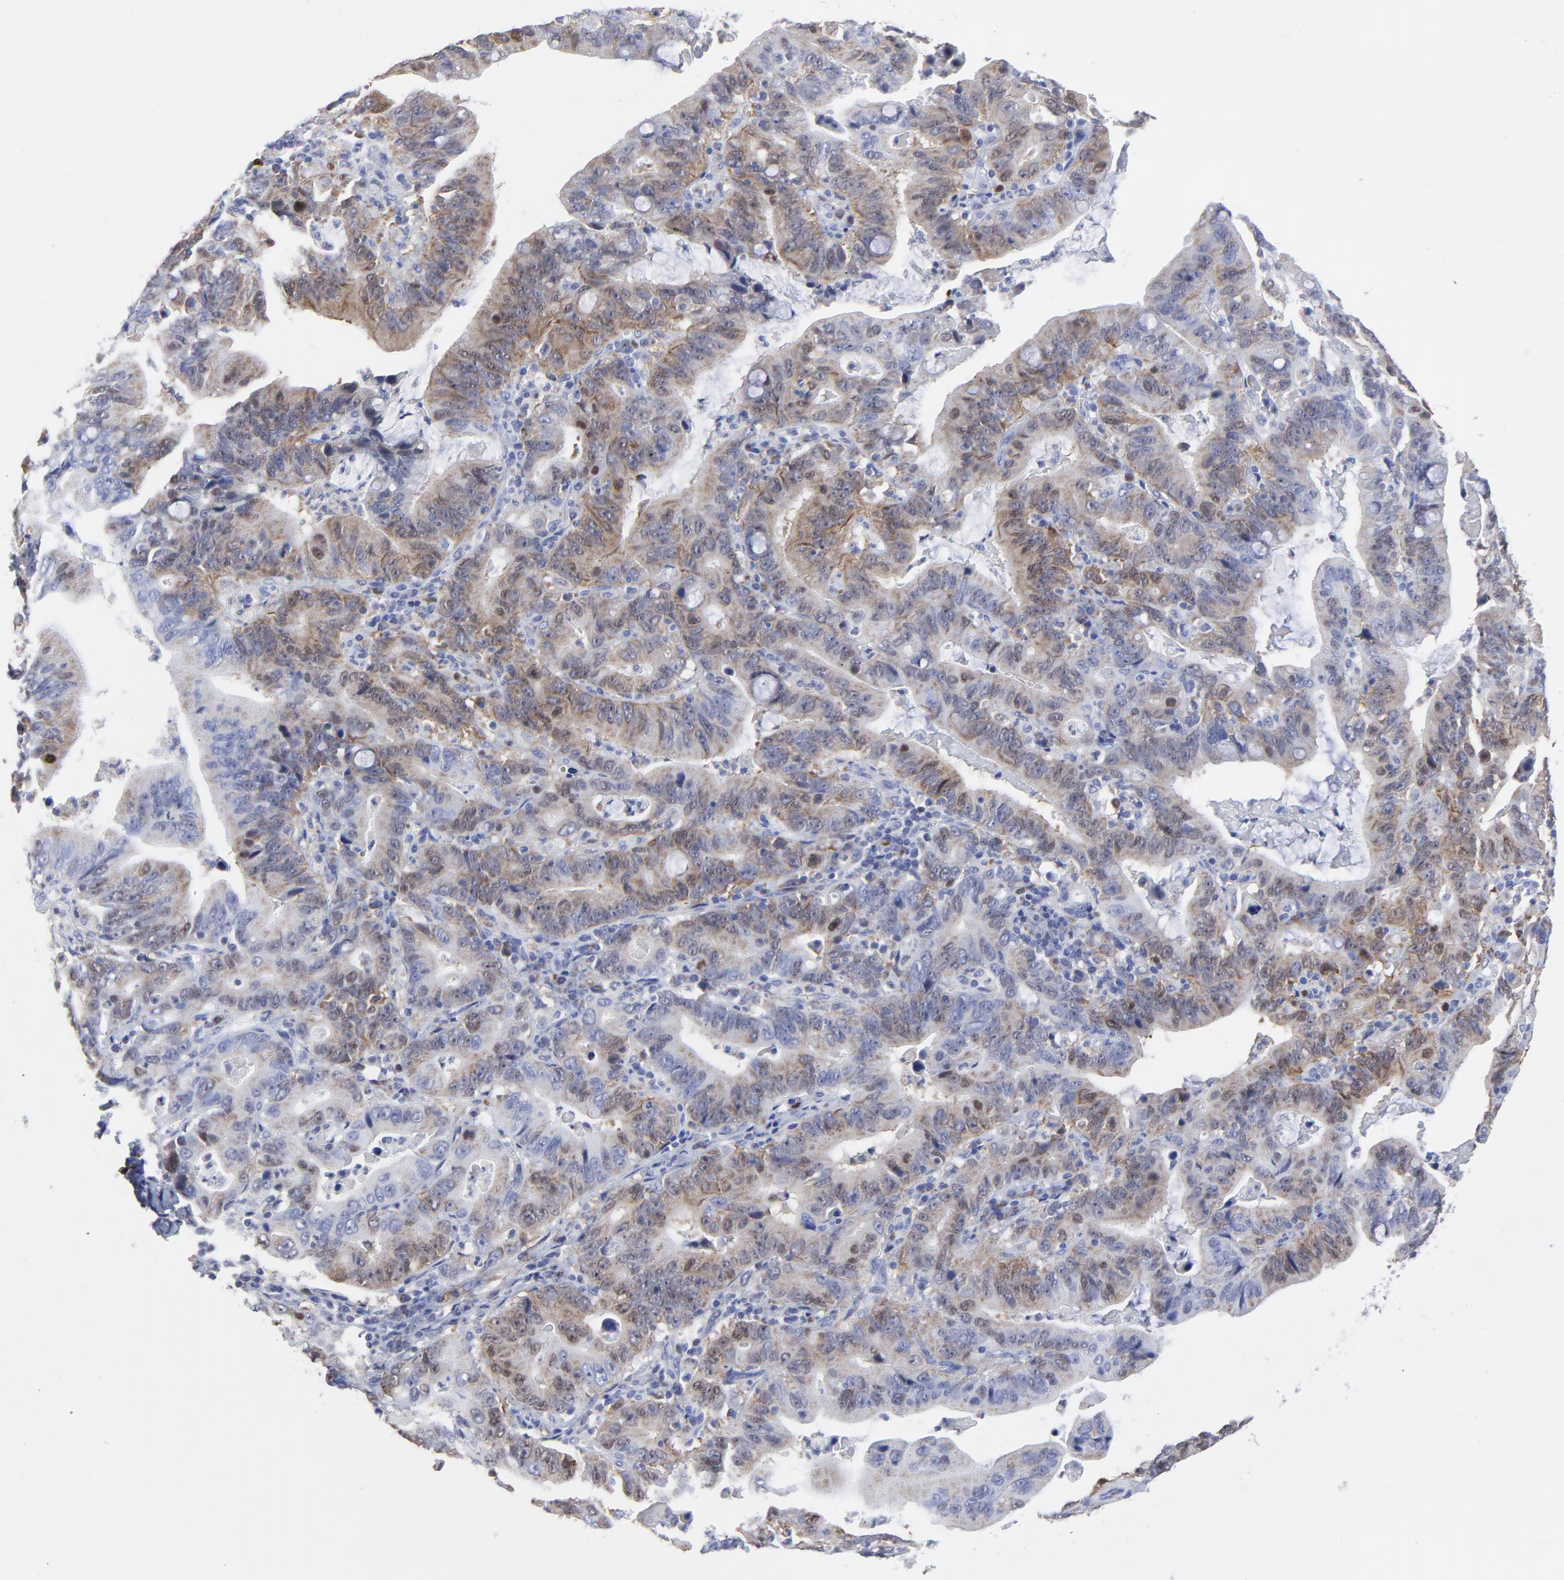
{"staining": {"intensity": "moderate", "quantity": ">75%", "location": "cytoplasmic/membranous"}, "tissue": "stomach cancer", "cell_type": "Tumor cells", "image_type": "cancer", "snomed": [{"axis": "morphology", "description": "Adenocarcinoma, NOS"}, {"axis": "topography", "description": "Stomach, upper"}], "caption": "Immunohistochemistry (IHC) histopathology image of neoplastic tissue: stomach cancer (adenocarcinoma) stained using immunohistochemistry (IHC) exhibits medium levels of moderate protein expression localized specifically in the cytoplasmic/membranous of tumor cells, appearing as a cytoplasmic/membranous brown color.", "gene": "NCAPH", "patient": {"sex": "male", "age": 63}}